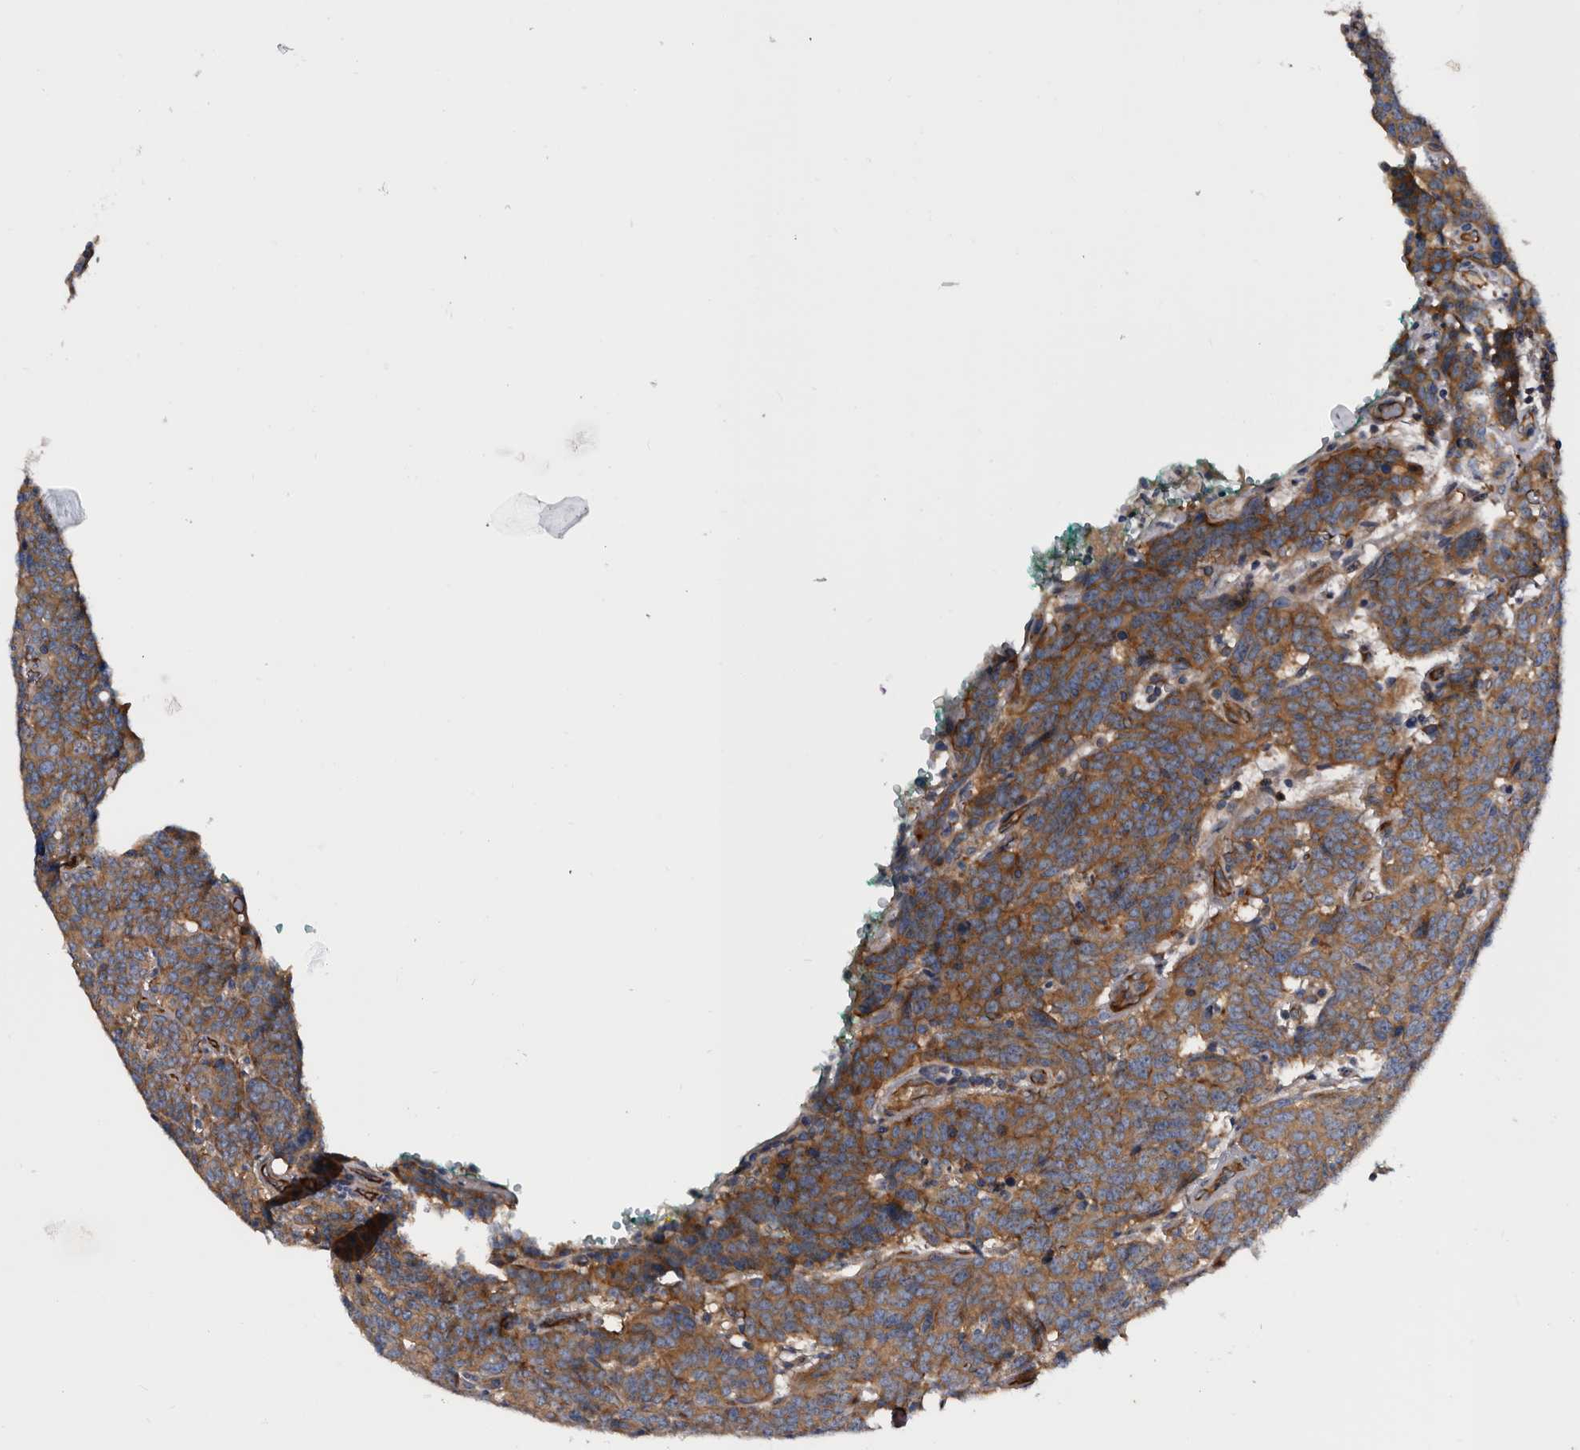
{"staining": {"intensity": "moderate", "quantity": ">75%", "location": "cytoplasmic/membranous"}, "tissue": "carcinoid", "cell_type": "Tumor cells", "image_type": "cancer", "snomed": [{"axis": "morphology", "description": "Carcinoid, malignant, NOS"}, {"axis": "topography", "description": "Lung"}], "caption": "Brown immunohistochemical staining in carcinoid displays moderate cytoplasmic/membranous expression in about >75% of tumor cells.", "gene": "TSPAN17", "patient": {"sex": "female", "age": 46}}